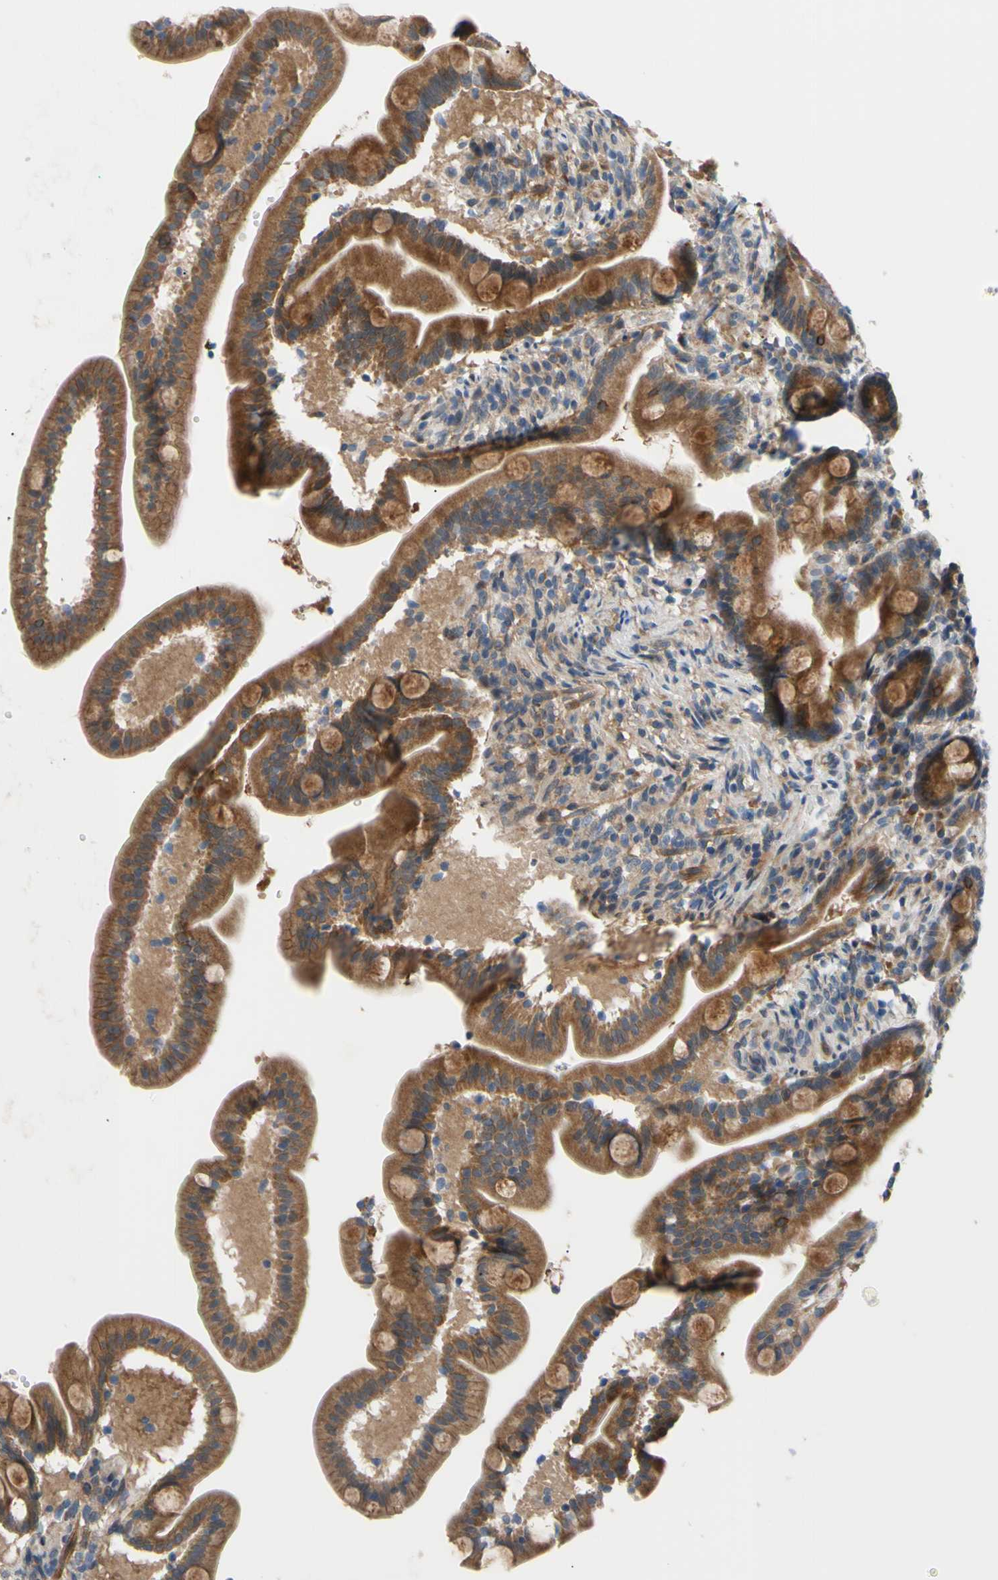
{"staining": {"intensity": "moderate", "quantity": ">75%", "location": "cytoplasmic/membranous"}, "tissue": "duodenum", "cell_type": "Glandular cells", "image_type": "normal", "snomed": [{"axis": "morphology", "description": "Normal tissue, NOS"}, {"axis": "topography", "description": "Duodenum"}], "caption": "A photomicrograph of human duodenum stained for a protein reveals moderate cytoplasmic/membranous brown staining in glandular cells. (brown staining indicates protein expression, while blue staining denotes nuclei).", "gene": "SVIL", "patient": {"sex": "male", "age": 54}}